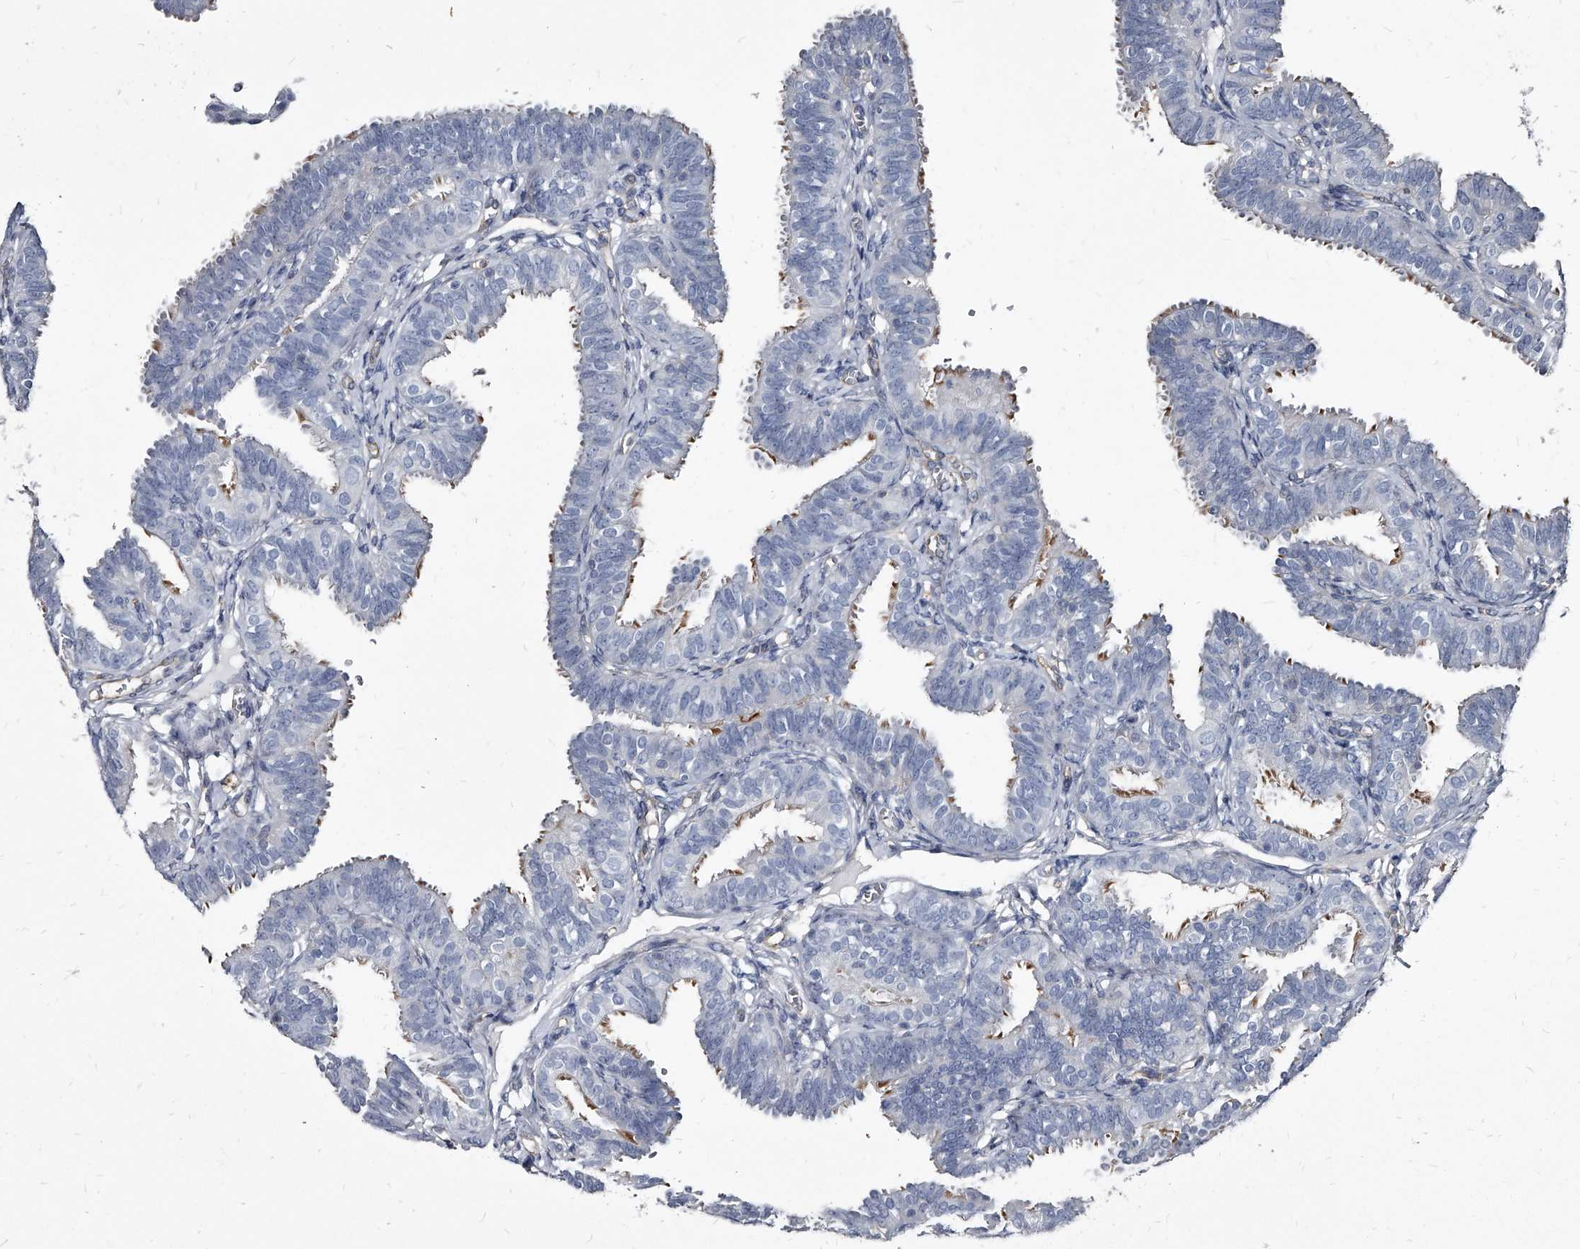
{"staining": {"intensity": "weak", "quantity": "<25%", "location": "cytoplasmic/membranous"}, "tissue": "fallopian tube", "cell_type": "Glandular cells", "image_type": "normal", "snomed": [{"axis": "morphology", "description": "Normal tissue, NOS"}, {"axis": "topography", "description": "Fallopian tube"}], "caption": "The immunohistochemistry image has no significant staining in glandular cells of fallopian tube. The staining was performed using DAB to visualize the protein expression in brown, while the nuclei were stained in blue with hematoxylin (Magnification: 20x).", "gene": "PGLYRP3", "patient": {"sex": "female", "age": 35}}